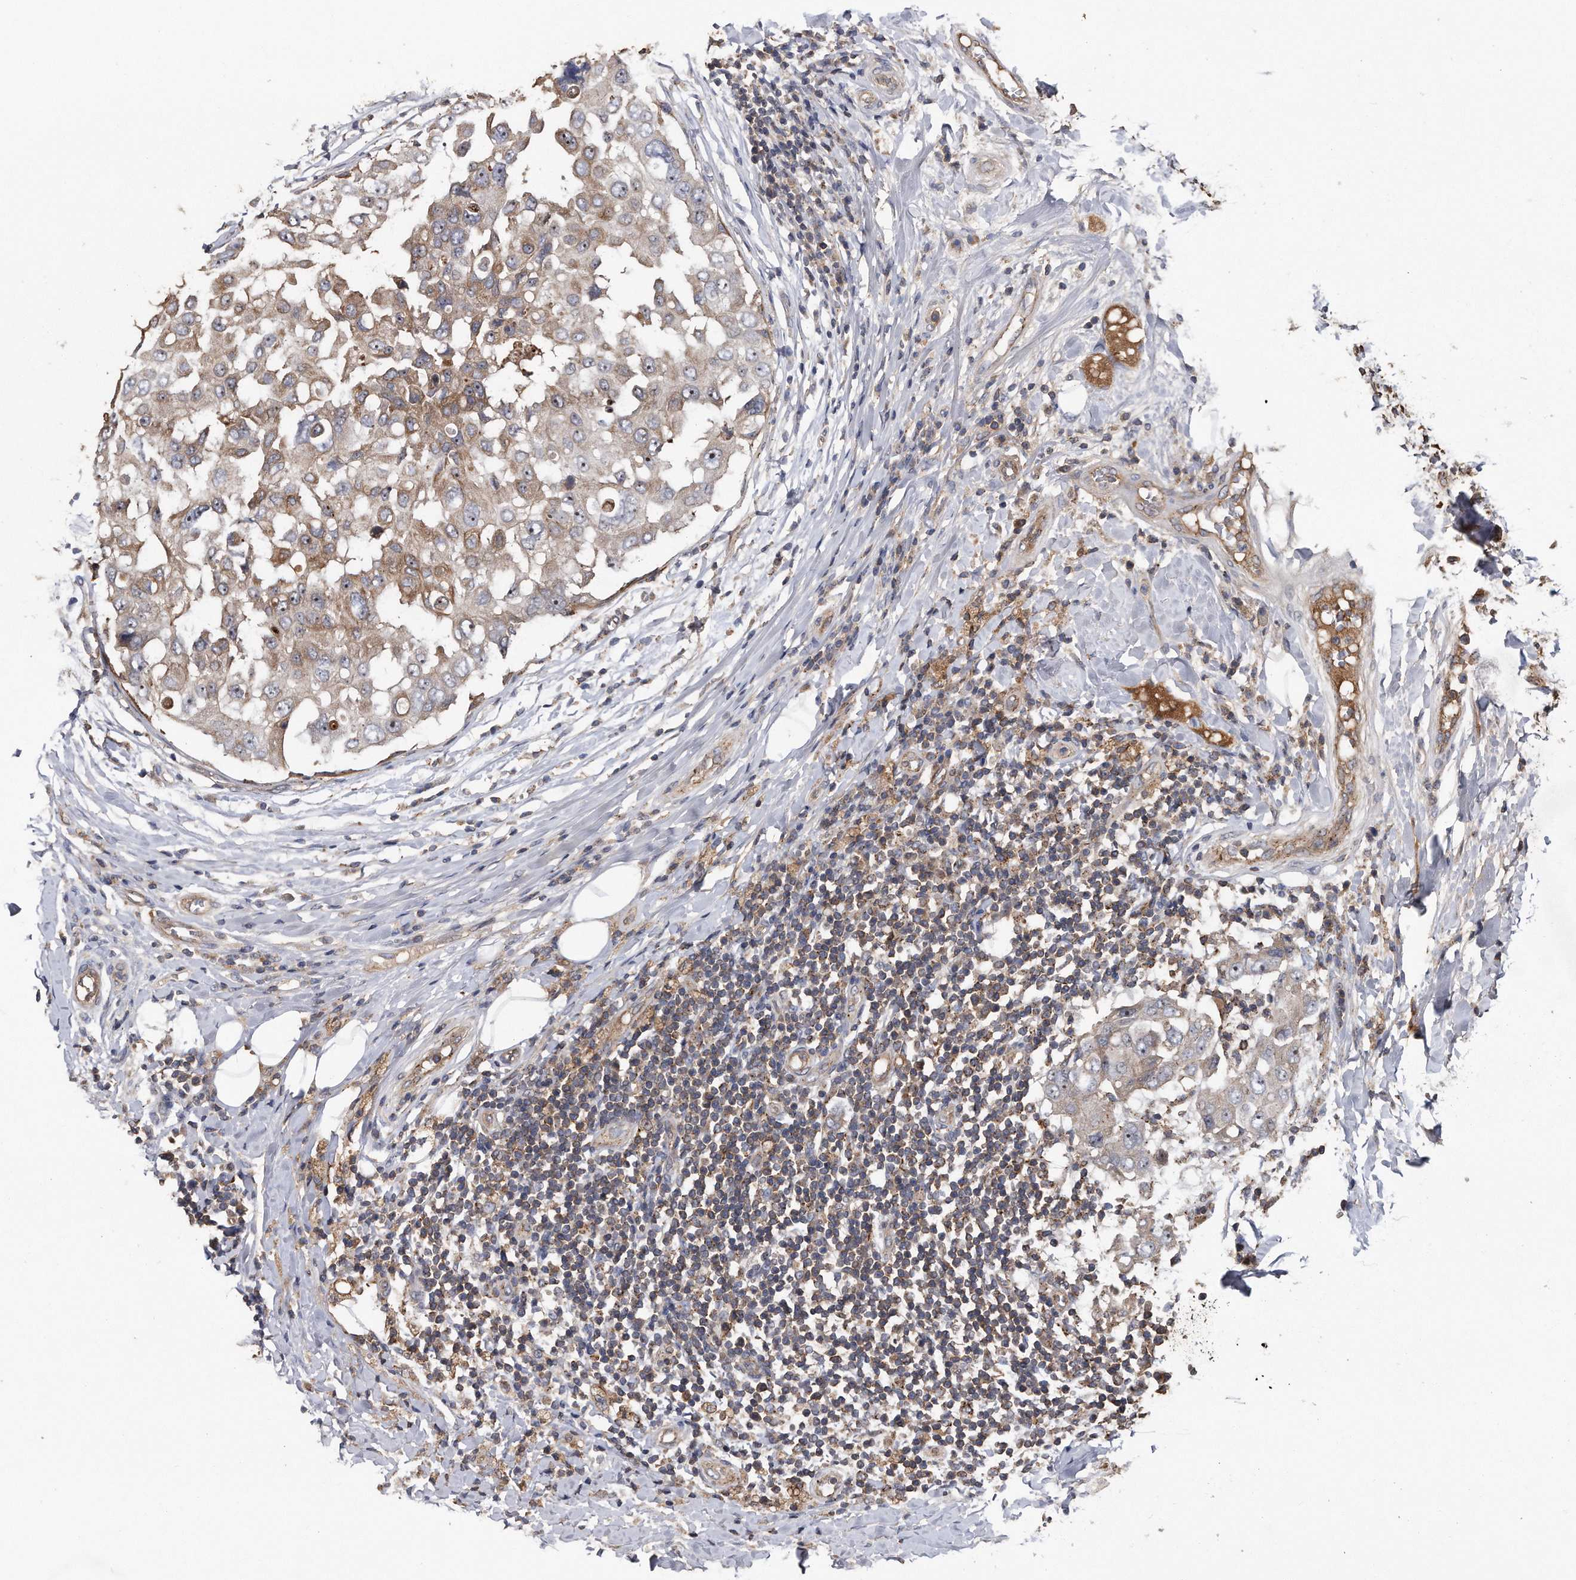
{"staining": {"intensity": "moderate", "quantity": "25%-75%", "location": "cytoplasmic/membranous"}, "tissue": "breast cancer", "cell_type": "Tumor cells", "image_type": "cancer", "snomed": [{"axis": "morphology", "description": "Duct carcinoma"}, {"axis": "topography", "description": "Breast"}], "caption": "Immunohistochemical staining of human breast cancer (invasive ductal carcinoma) shows medium levels of moderate cytoplasmic/membranous staining in about 25%-75% of tumor cells.", "gene": "KCND3", "patient": {"sex": "female", "age": 27}}